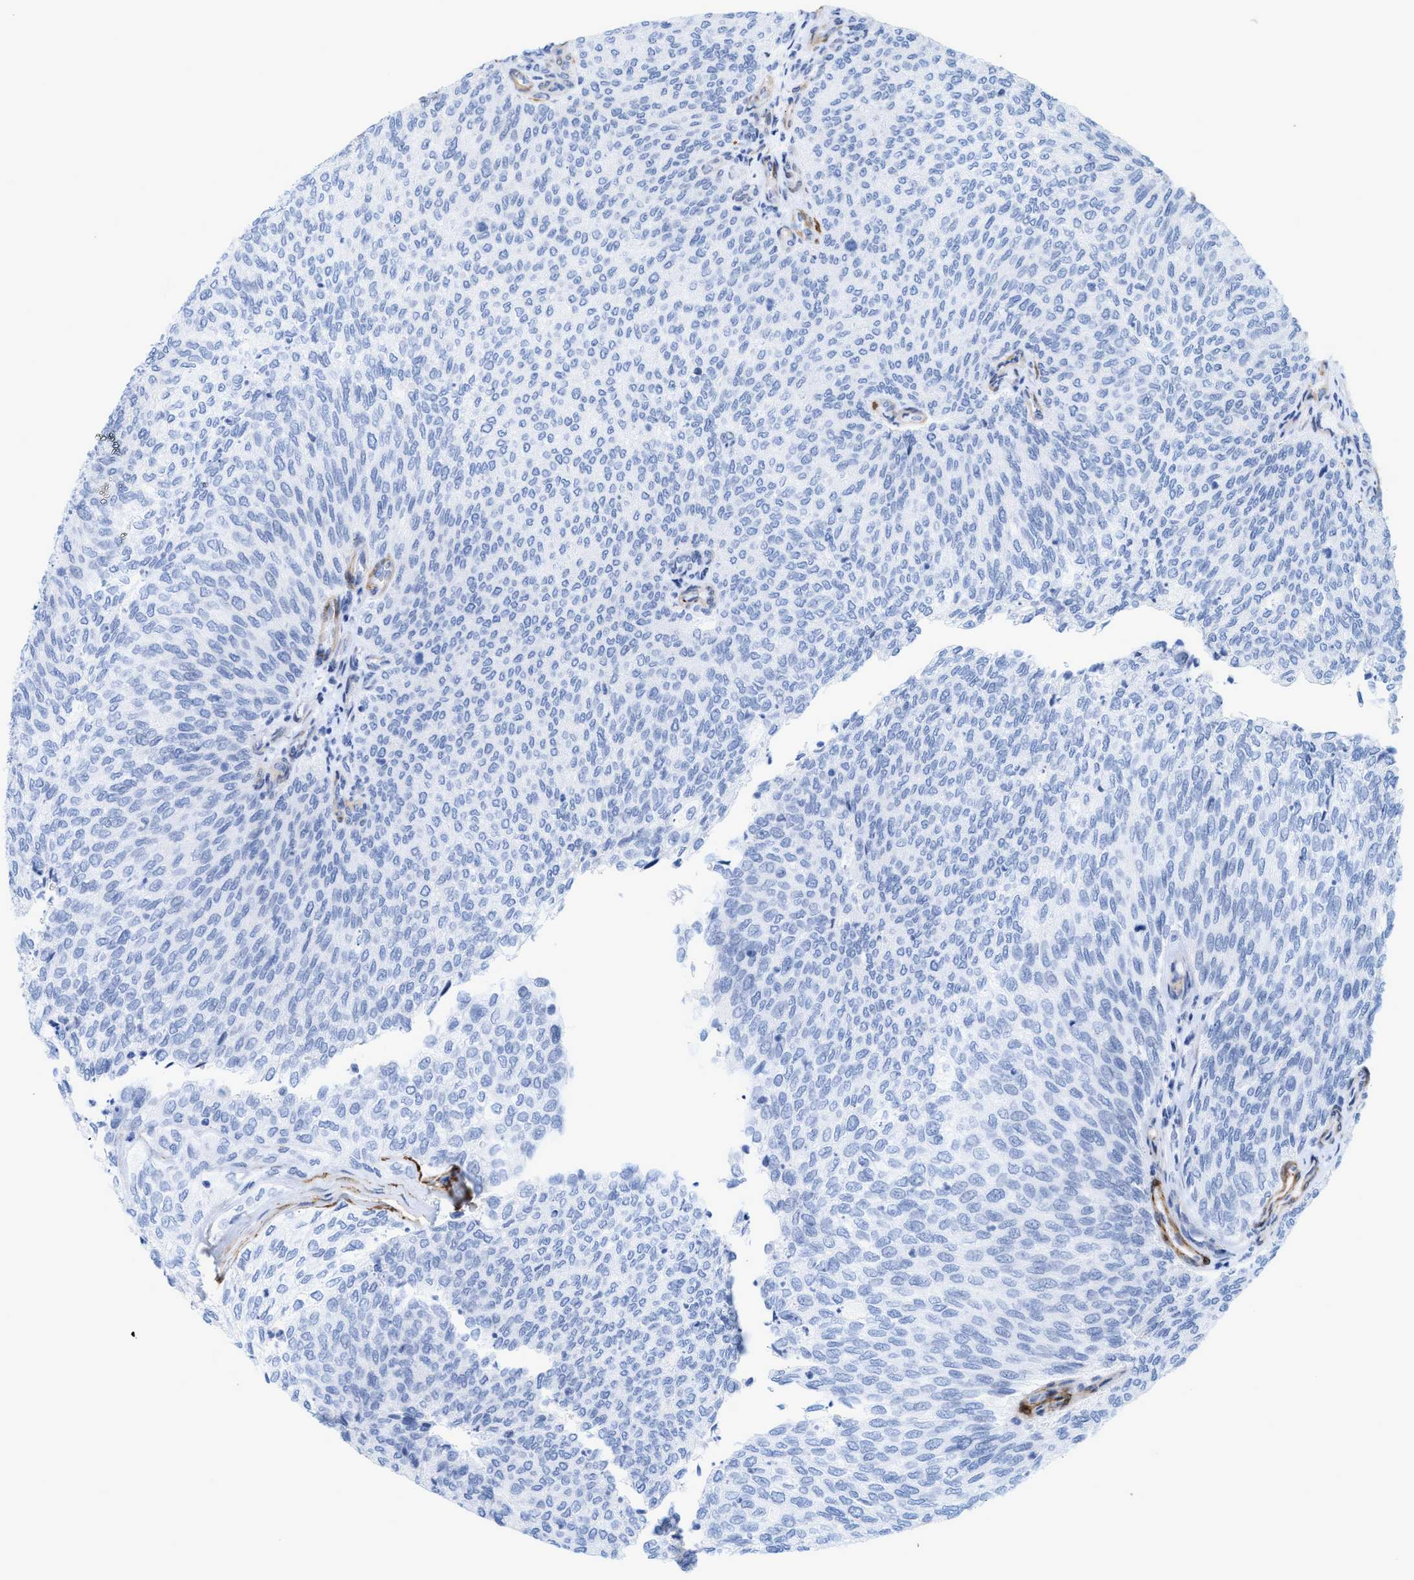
{"staining": {"intensity": "negative", "quantity": "none", "location": "none"}, "tissue": "urothelial cancer", "cell_type": "Tumor cells", "image_type": "cancer", "snomed": [{"axis": "morphology", "description": "Urothelial carcinoma, Low grade"}, {"axis": "topography", "description": "Urinary bladder"}], "caption": "A micrograph of human urothelial cancer is negative for staining in tumor cells.", "gene": "TAGLN", "patient": {"sex": "female", "age": 79}}